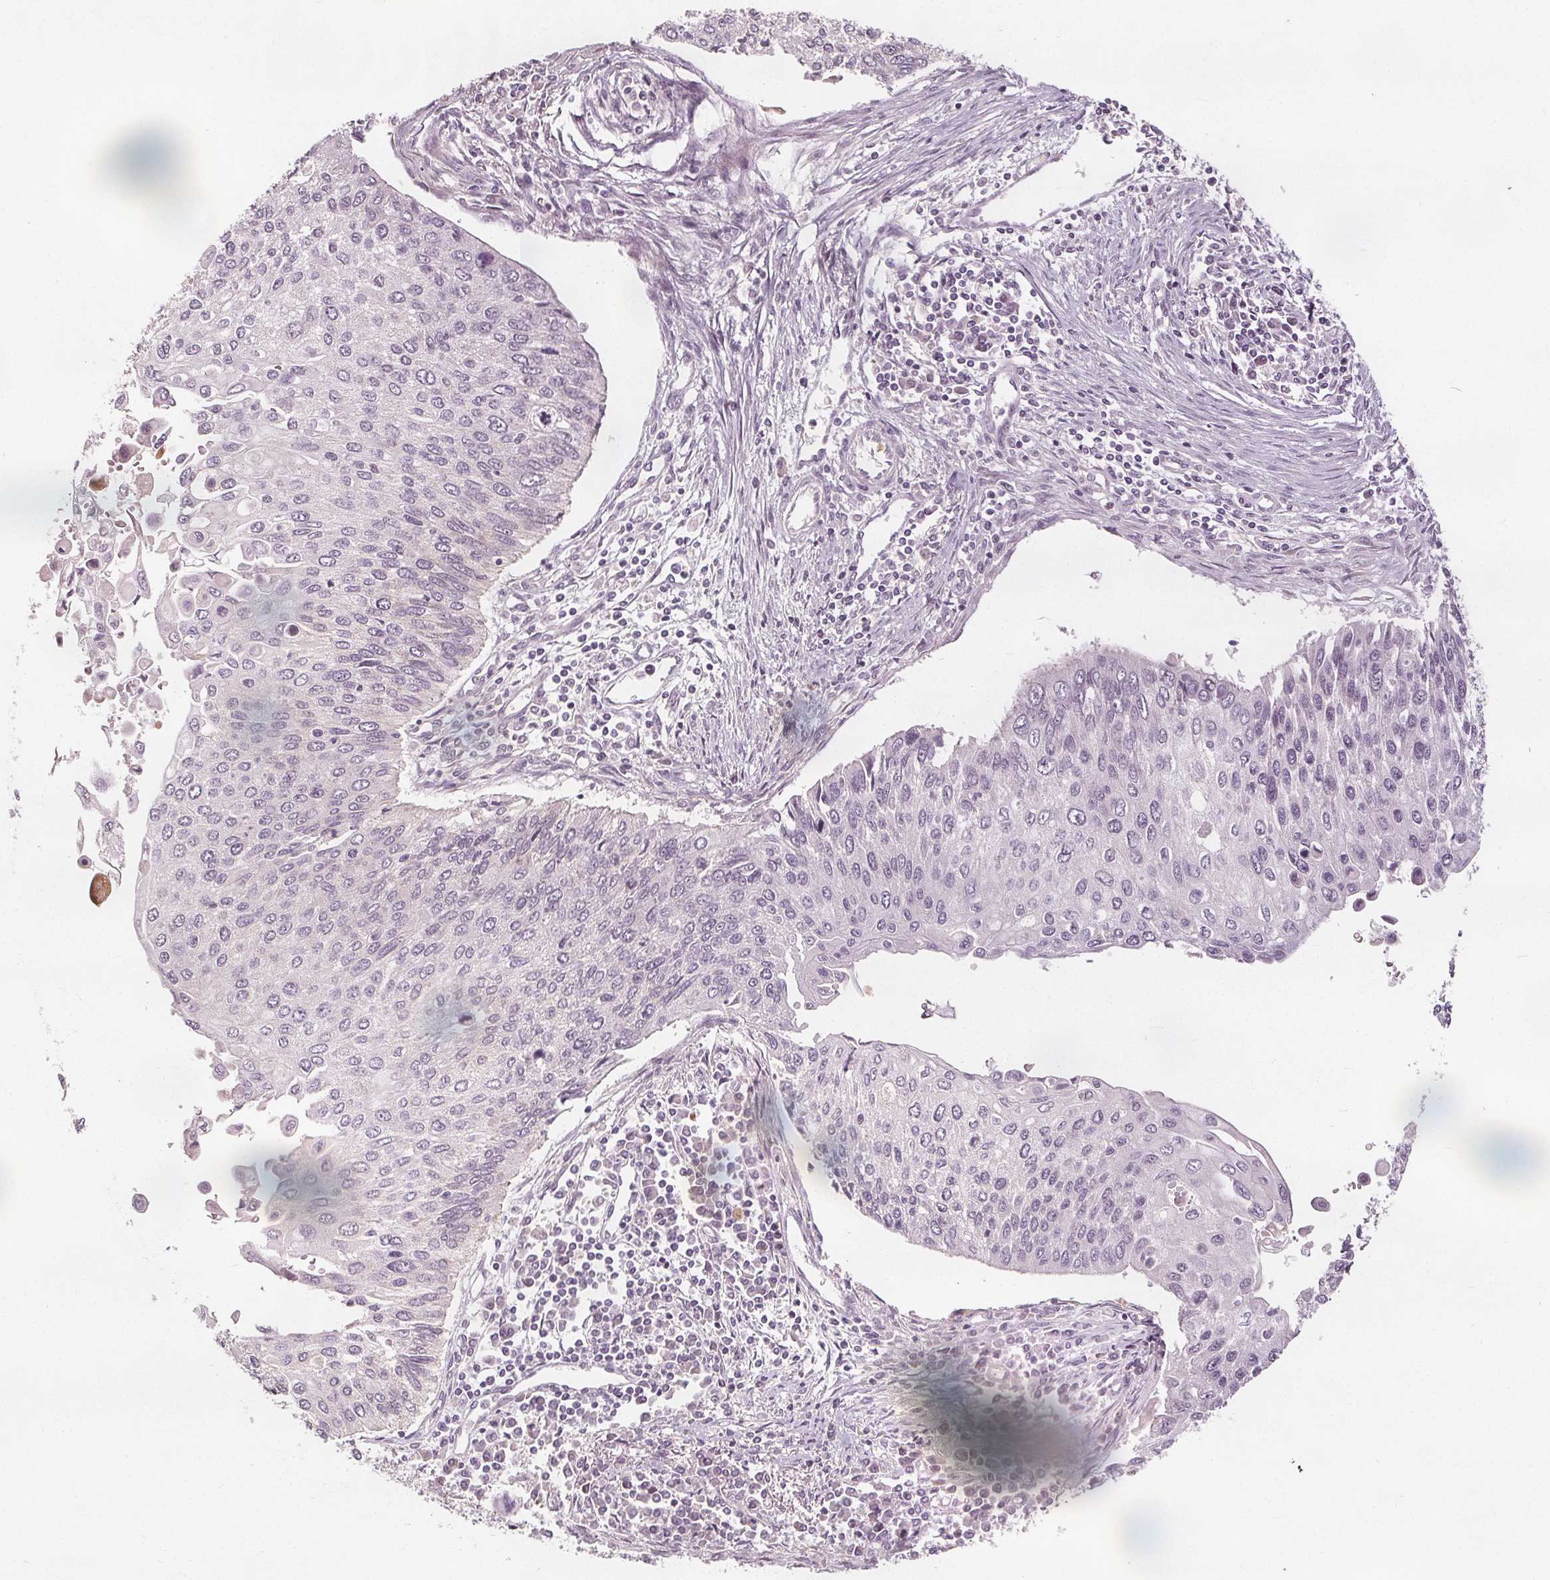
{"staining": {"intensity": "negative", "quantity": "none", "location": "none"}, "tissue": "lung cancer", "cell_type": "Tumor cells", "image_type": "cancer", "snomed": [{"axis": "morphology", "description": "Squamous cell carcinoma, NOS"}, {"axis": "morphology", "description": "Squamous cell carcinoma, metastatic, NOS"}, {"axis": "topography", "description": "Lung"}], "caption": "The image displays no staining of tumor cells in lung cancer (metastatic squamous cell carcinoma).", "gene": "PTPRT", "patient": {"sex": "male", "age": 63}}